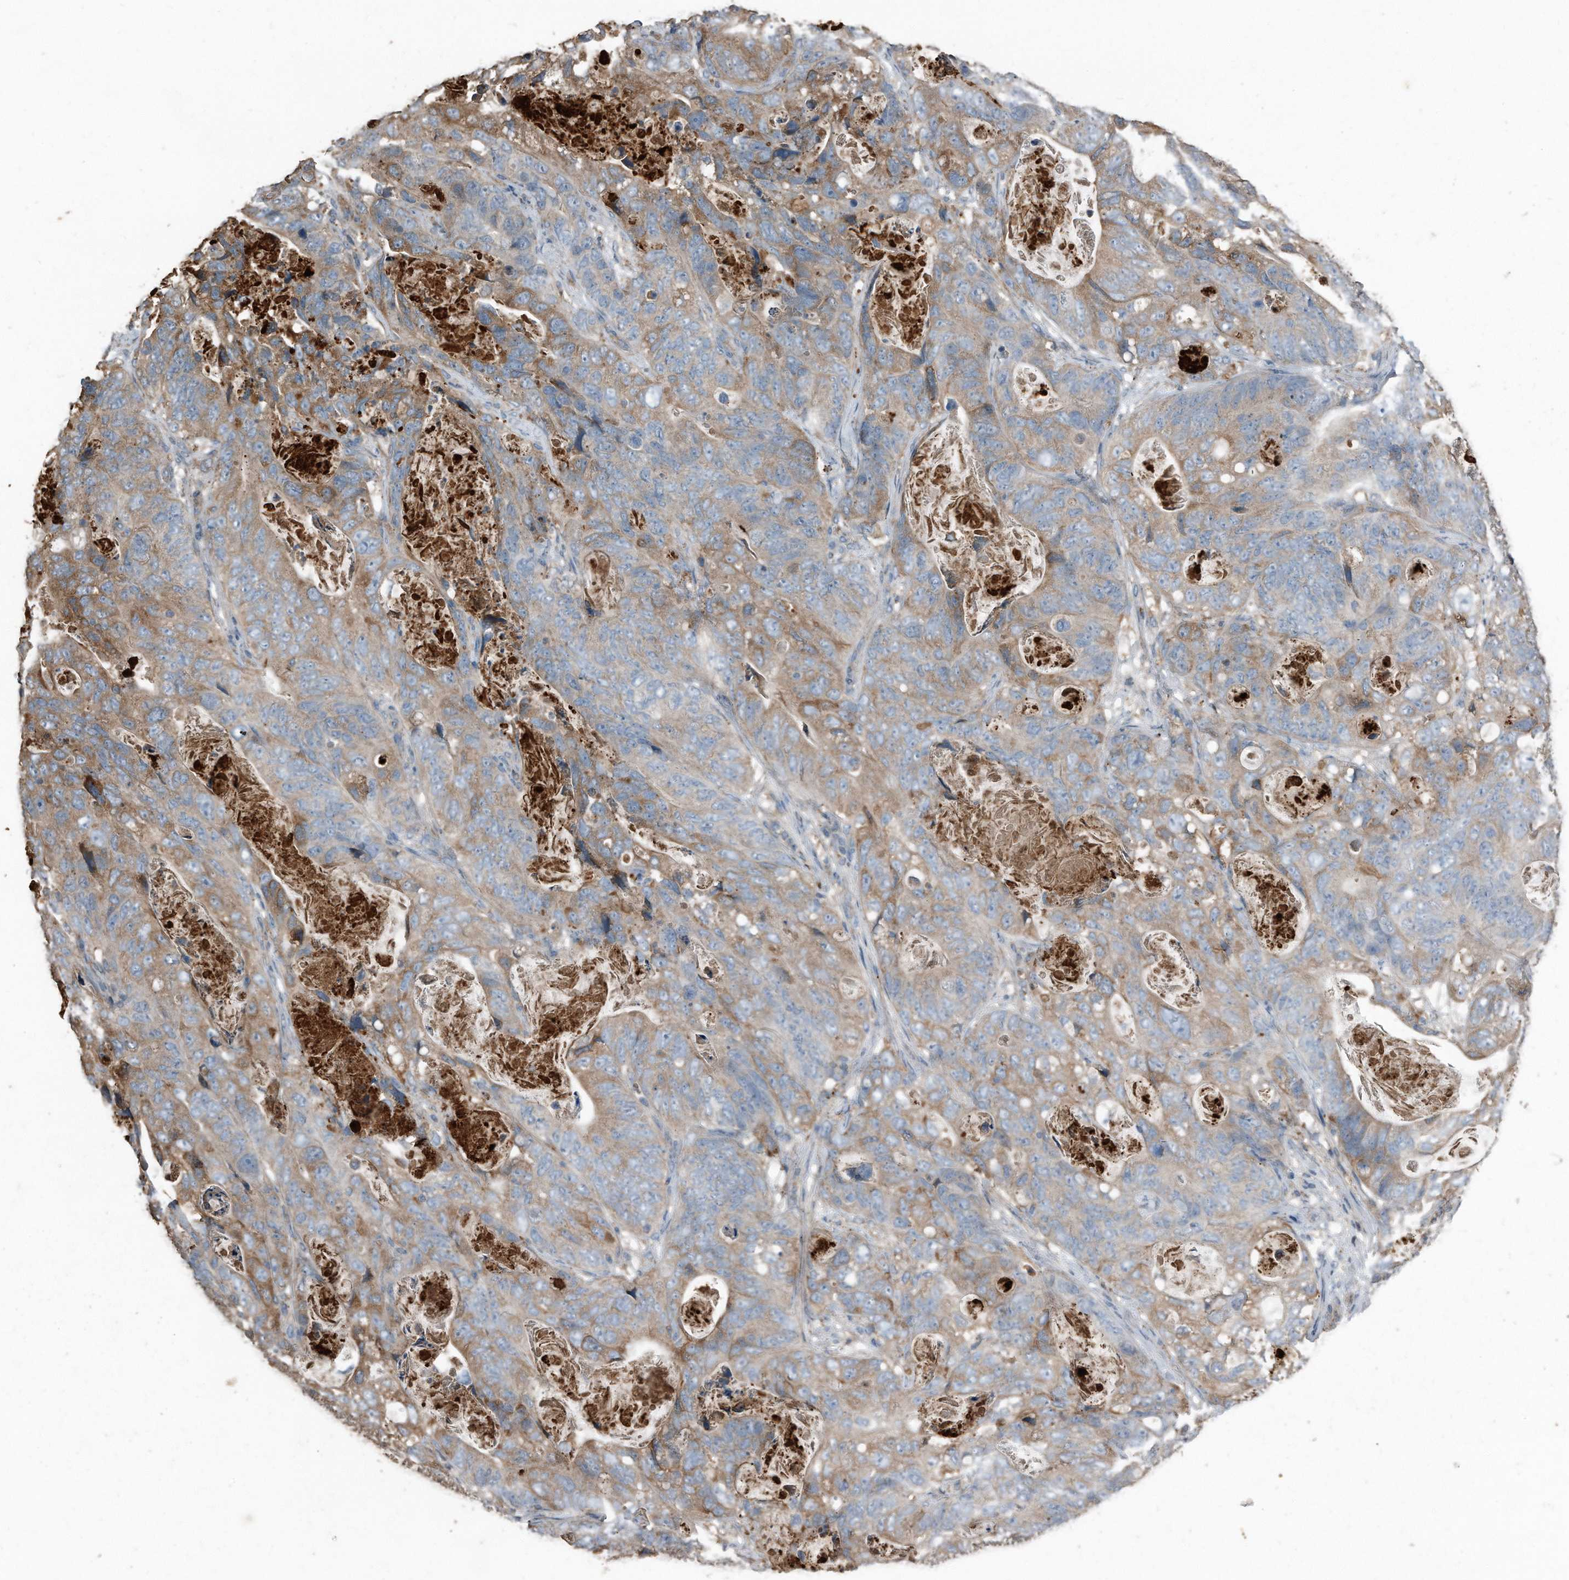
{"staining": {"intensity": "moderate", "quantity": "25%-75%", "location": "cytoplasmic/membranous"}, "tissue": "stomach cancer", "cell_type": "Tumor cells", "image_type": "cancer", "snomed": [{"axis": "morphology", "description": "Normal tissue, NOS"}, {"axis": "morphology", "description": "Adenocarcinoma, NOS"}, {"axis": "topography", "description": "Stomach"}], "caption": "Human stomach adenocarcinoma stained for a protein (brown) exhibits moderate cytoplasmic/membranous positive staining in approximately 25%-75% of tumor cells.", "gene": "C9", "patient": {"sex": "female", "age": 89}}